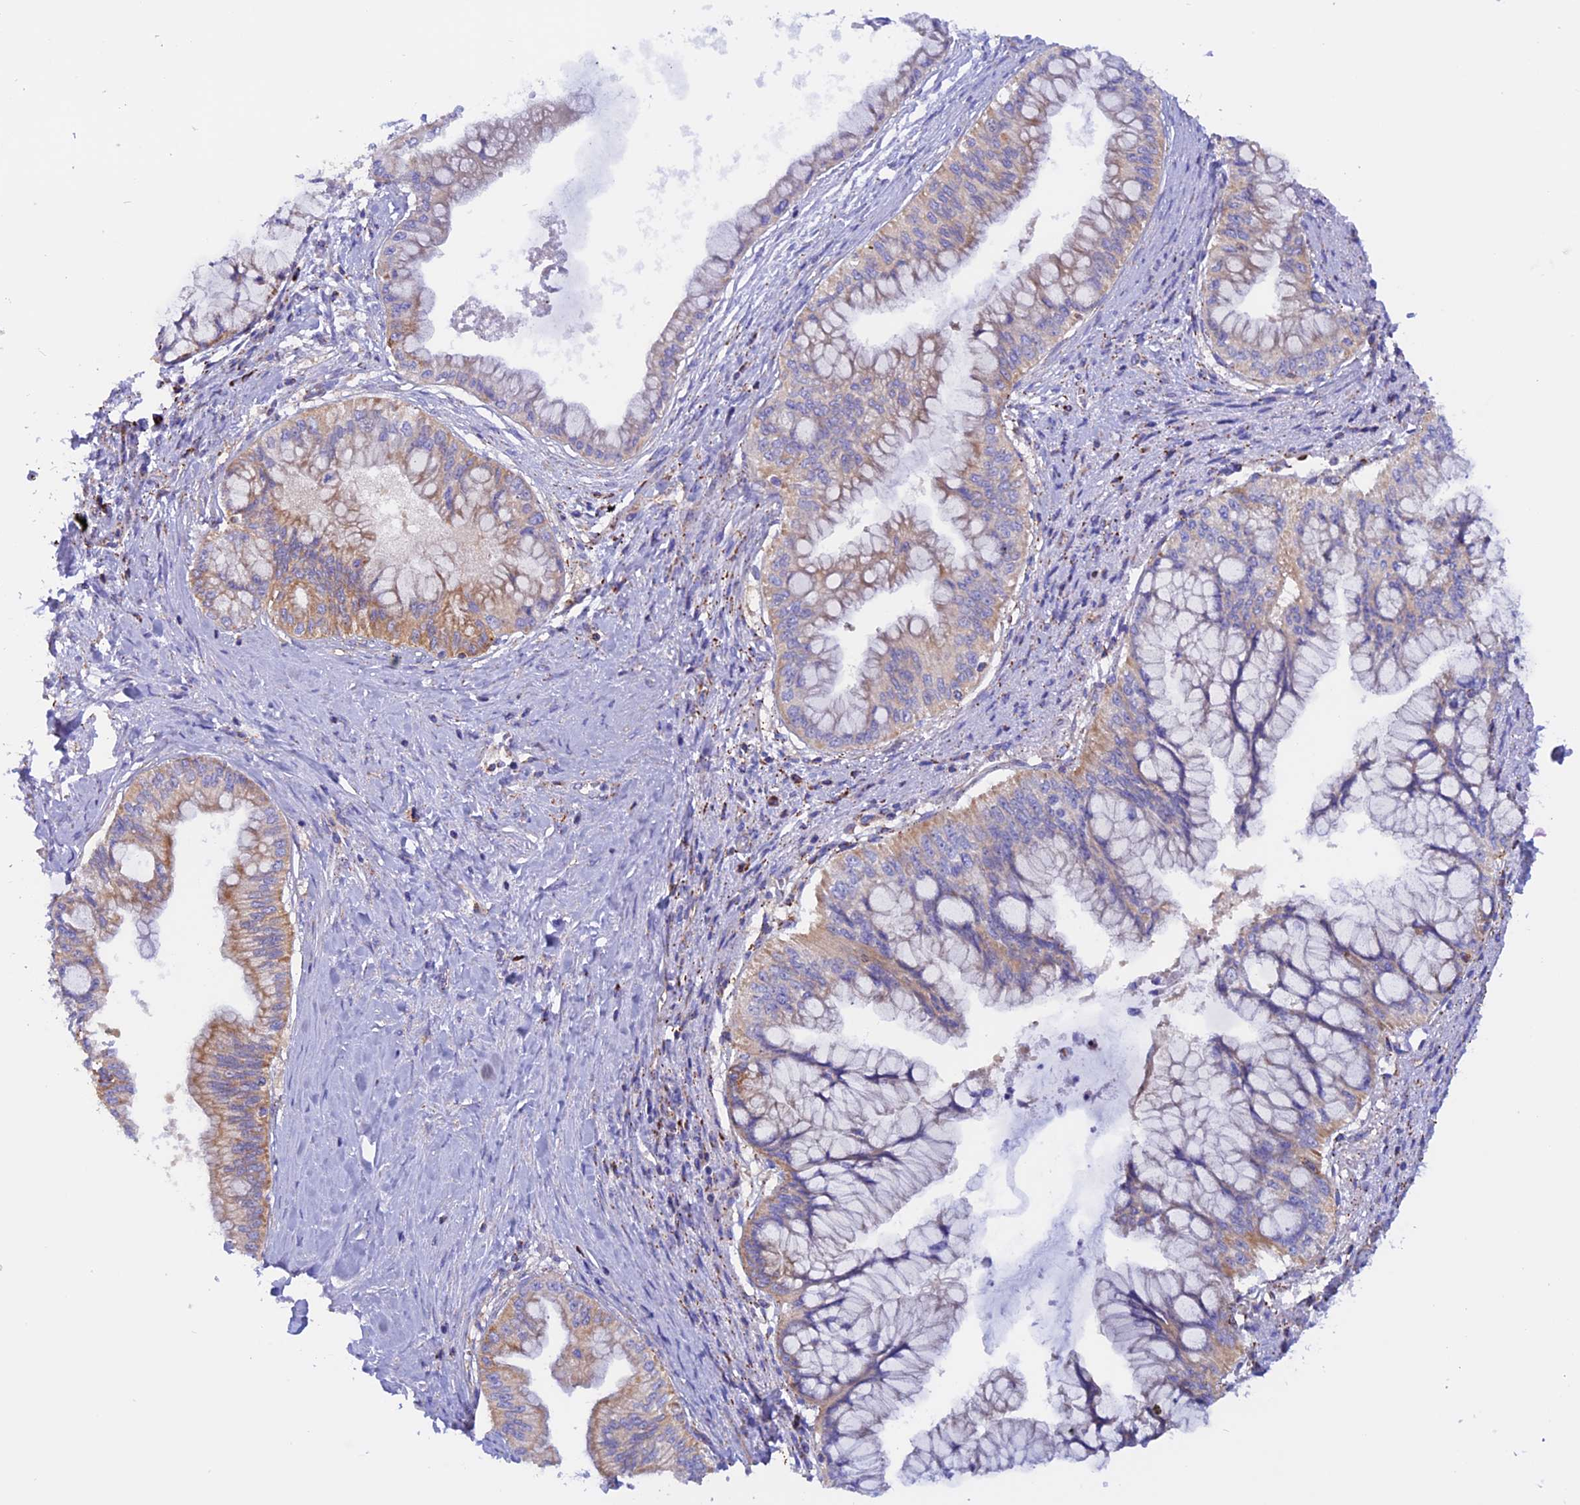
{"staining": {"intensity": "weak", "quantity": "<25%", "location": "cytoplasmic/membranous"}, "tissue": "pancreatic cancer", "cell_type": "Tumor cells", "image_type": "cancer", "snomed": [{"axis": "morphology", "description": "Adenocarcinoma, NOS"}, {"axis": "topography", "description": "Pancreas"}], "caption": "Tumor cells are negative for brown protein staining in pancreatic cancer (adenocarcinoma).", "gene": "GCDH", "patient": {"sex": "male", "age": 46}}